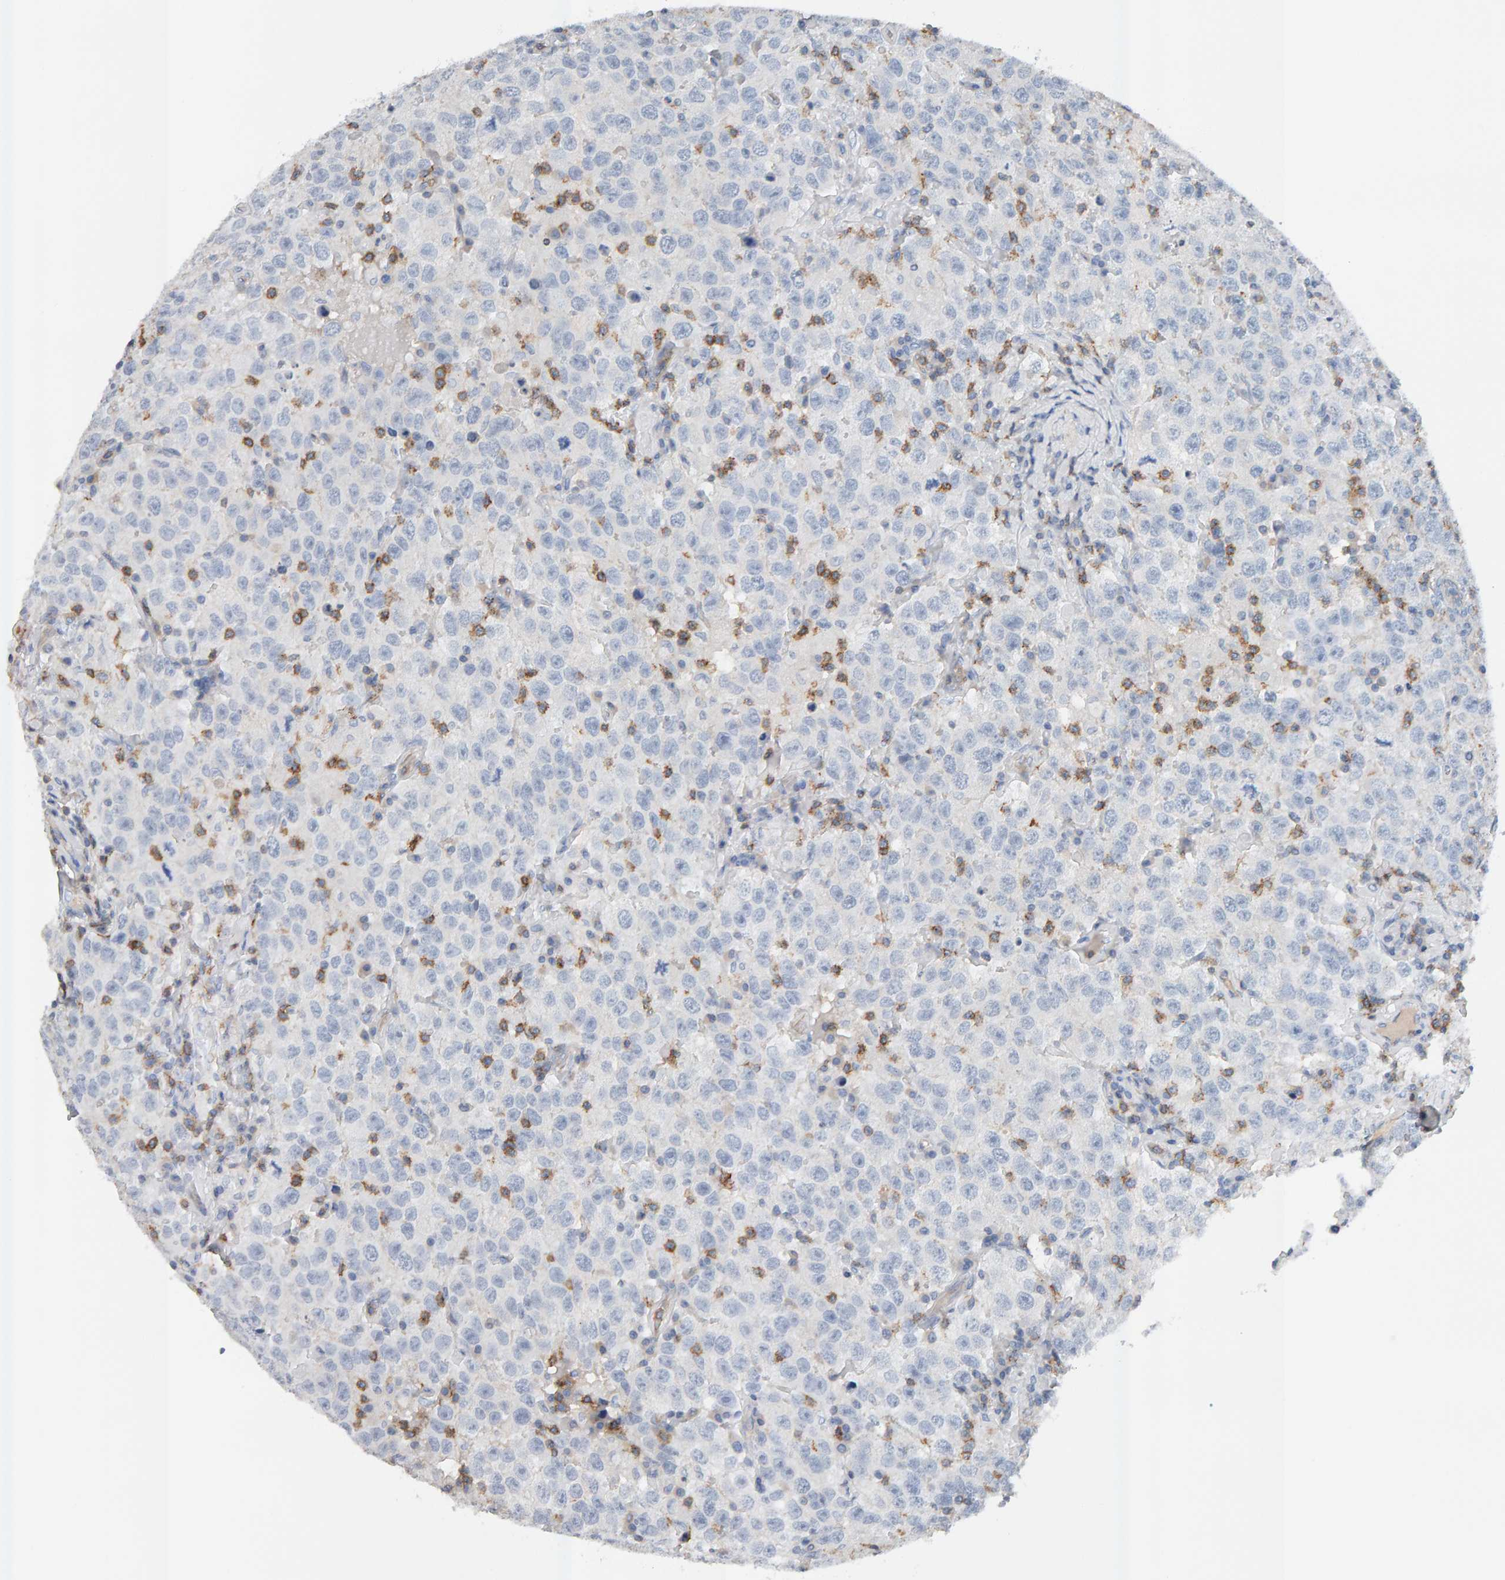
{"staining": {"intensity": "negative", "quantity": "none", "location": "none"}, "tissue": "testis cancer", "cell_type": "Tumor cells", "image_type": "cancer", "snomed": [{"axis": "morphology", "description": "Seminoma, NOS"}, {"axis": "topography", "description": "Testis"}], "caption": "Immunohistochemistry photomicrograph of human testis cancer (seminoma) stained for a protein (brown), which shows no staining in tumor cells.", "gene": "FYN", "patient": {"sex": "male", "age": 41}}